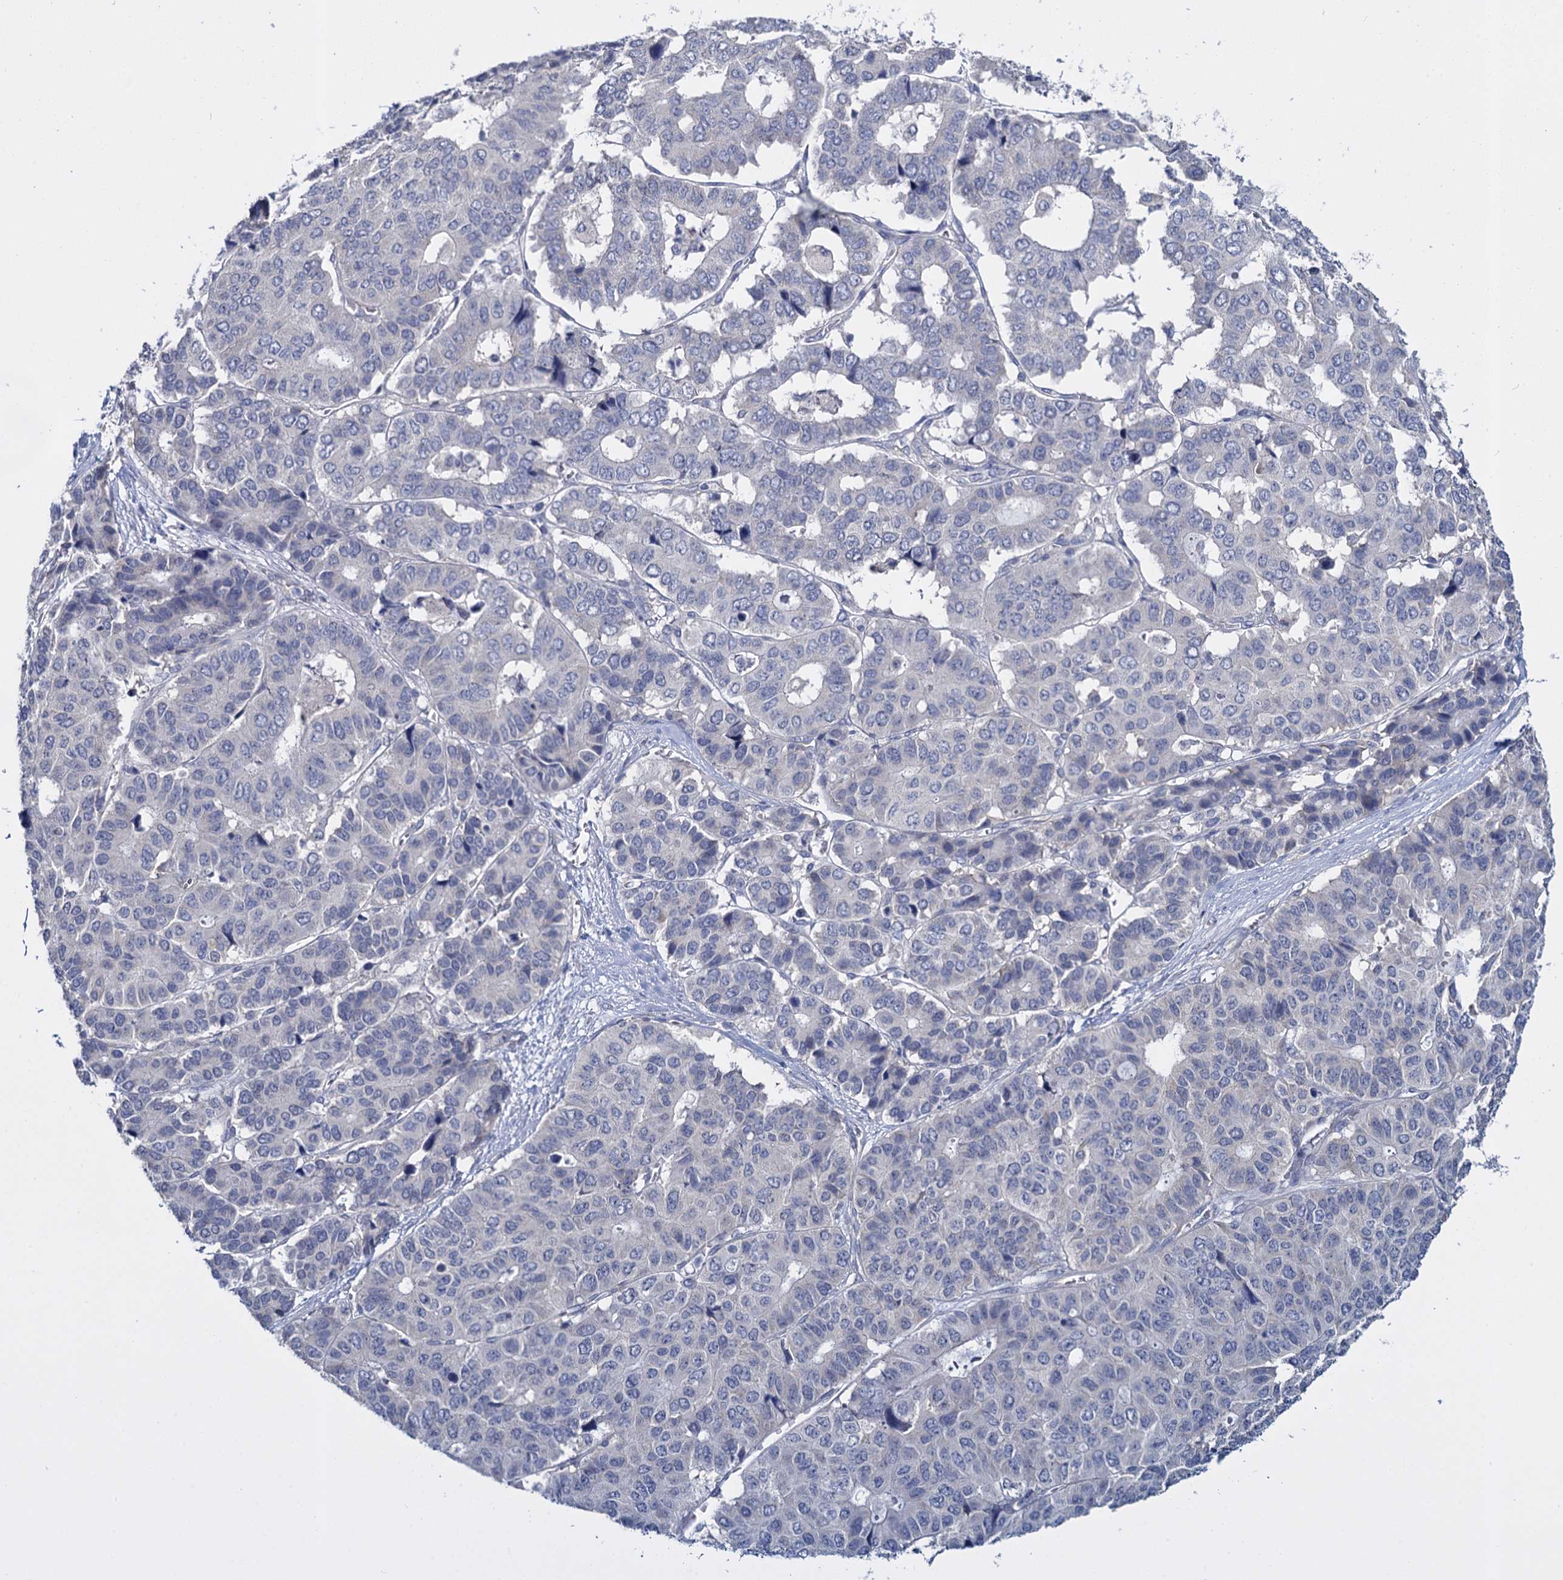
{"staining": {"intensity": "negative", "quantity": "none", "location": "none"}, "tissue": "pancreatic cancer", "cell_type": "Tumor cells", "image_type": "cancer", "snomed": [{"axis": "morphology", "description": "Adenocarcinoma, NOS"}, {"axis": "topography", "description": "Pancreas"}], "caption": "Tumor cells show no significant staining in adenocarcinoma (pancreatic). (DAB (3,3'-diaminobenzidine) immunohistochemistry (IHC) visualized using brightfield microscopy, high magnification).", "gene": "GSTM2", "patient": {"sex": "male", "age": 50}}